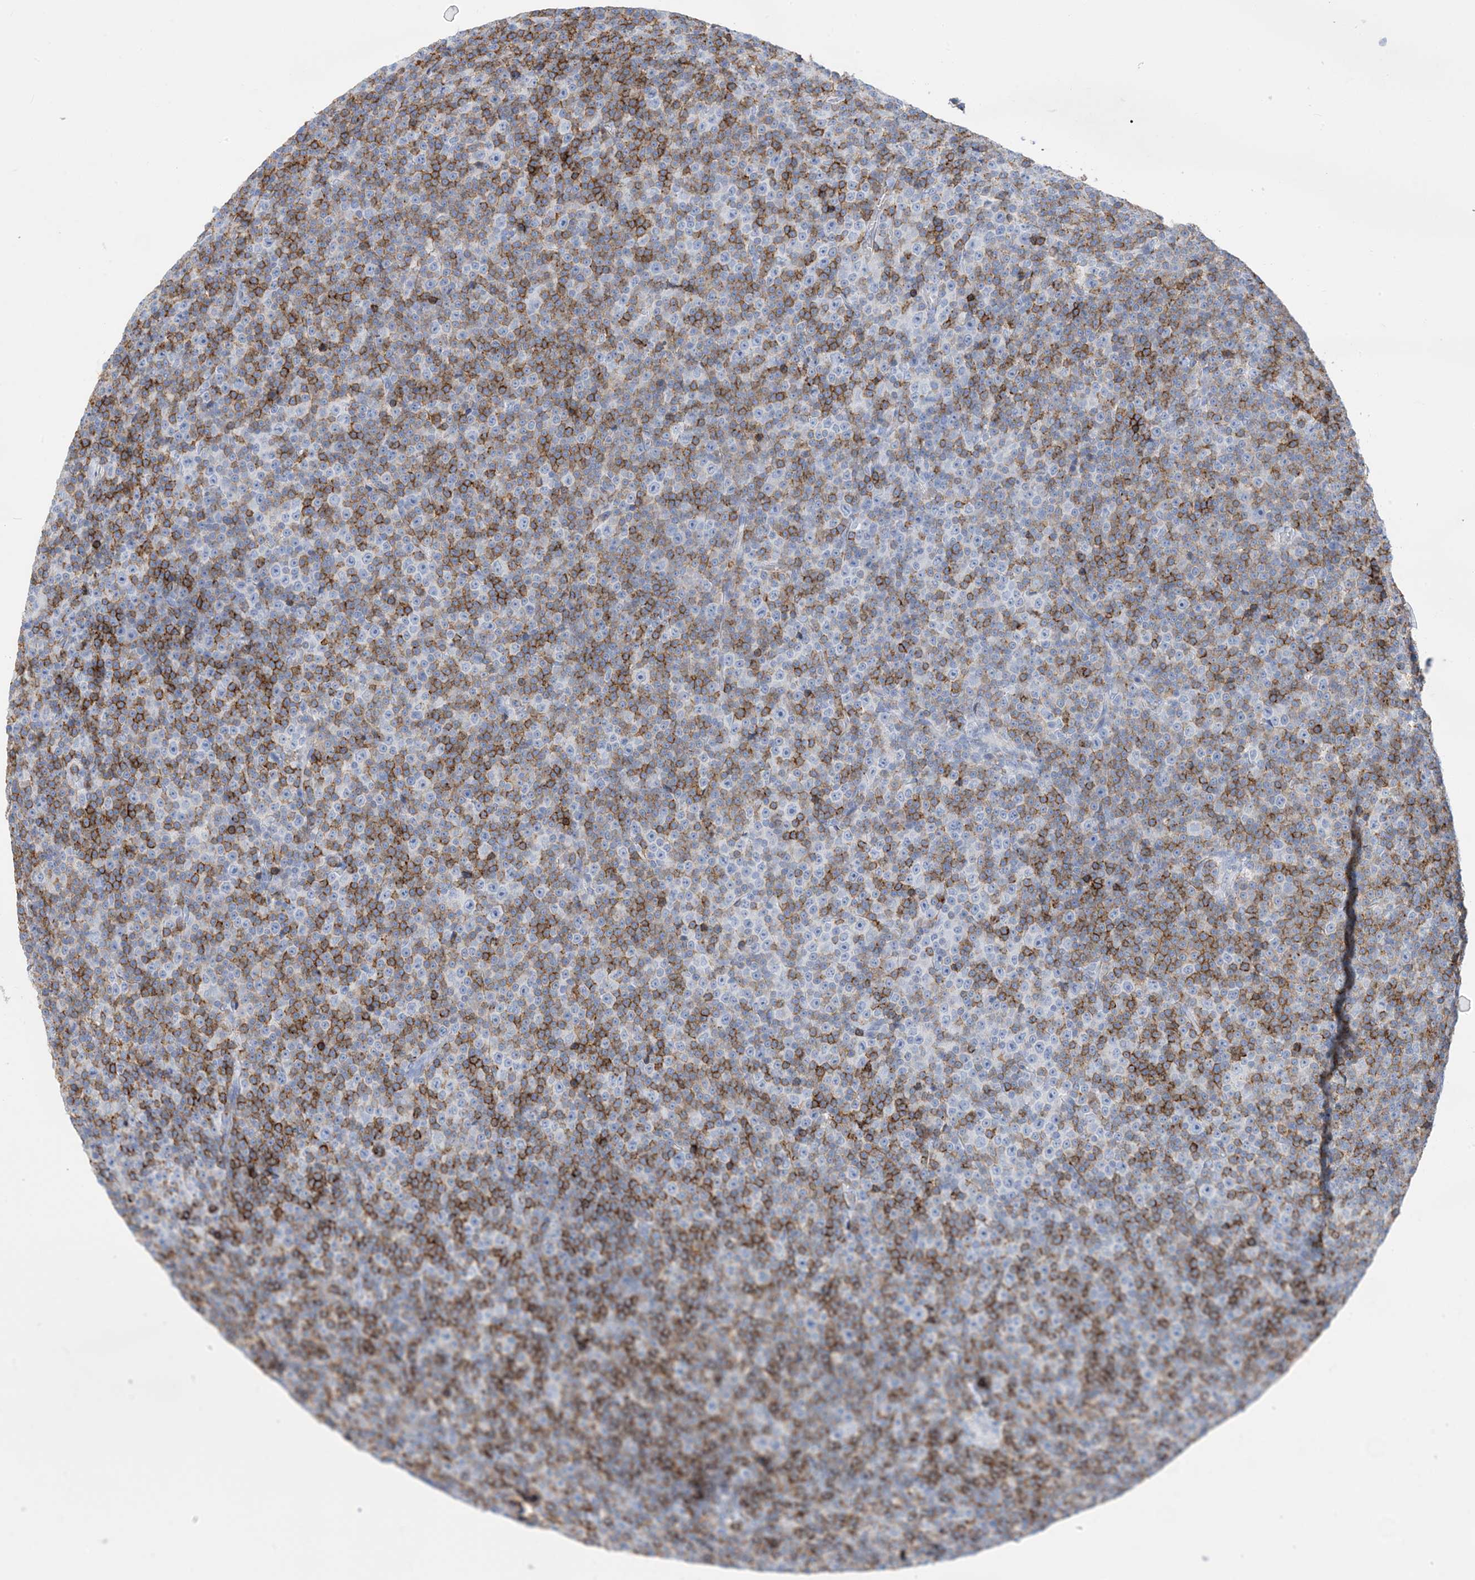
{"staining": {"intensity": "negative", "quantity": "none", "location": "none"}, "tissue": "lymphoma", "cell_type": "Tumor cells", "image_type": "cancer", "snomed": [{"axis": "morphology", "description": "Malignant lymphoma, non-Hodgkin's type, Low grade"}, {"axis": "topography", "description": "Lymph node"}], "caption": "Tumor cells show no significant protein positivity in malignant lymphoma, non-Hodgkin's type (low-grade).", "gene": "SH3YL1", "patient": {"sex": "female", "age": 67}}